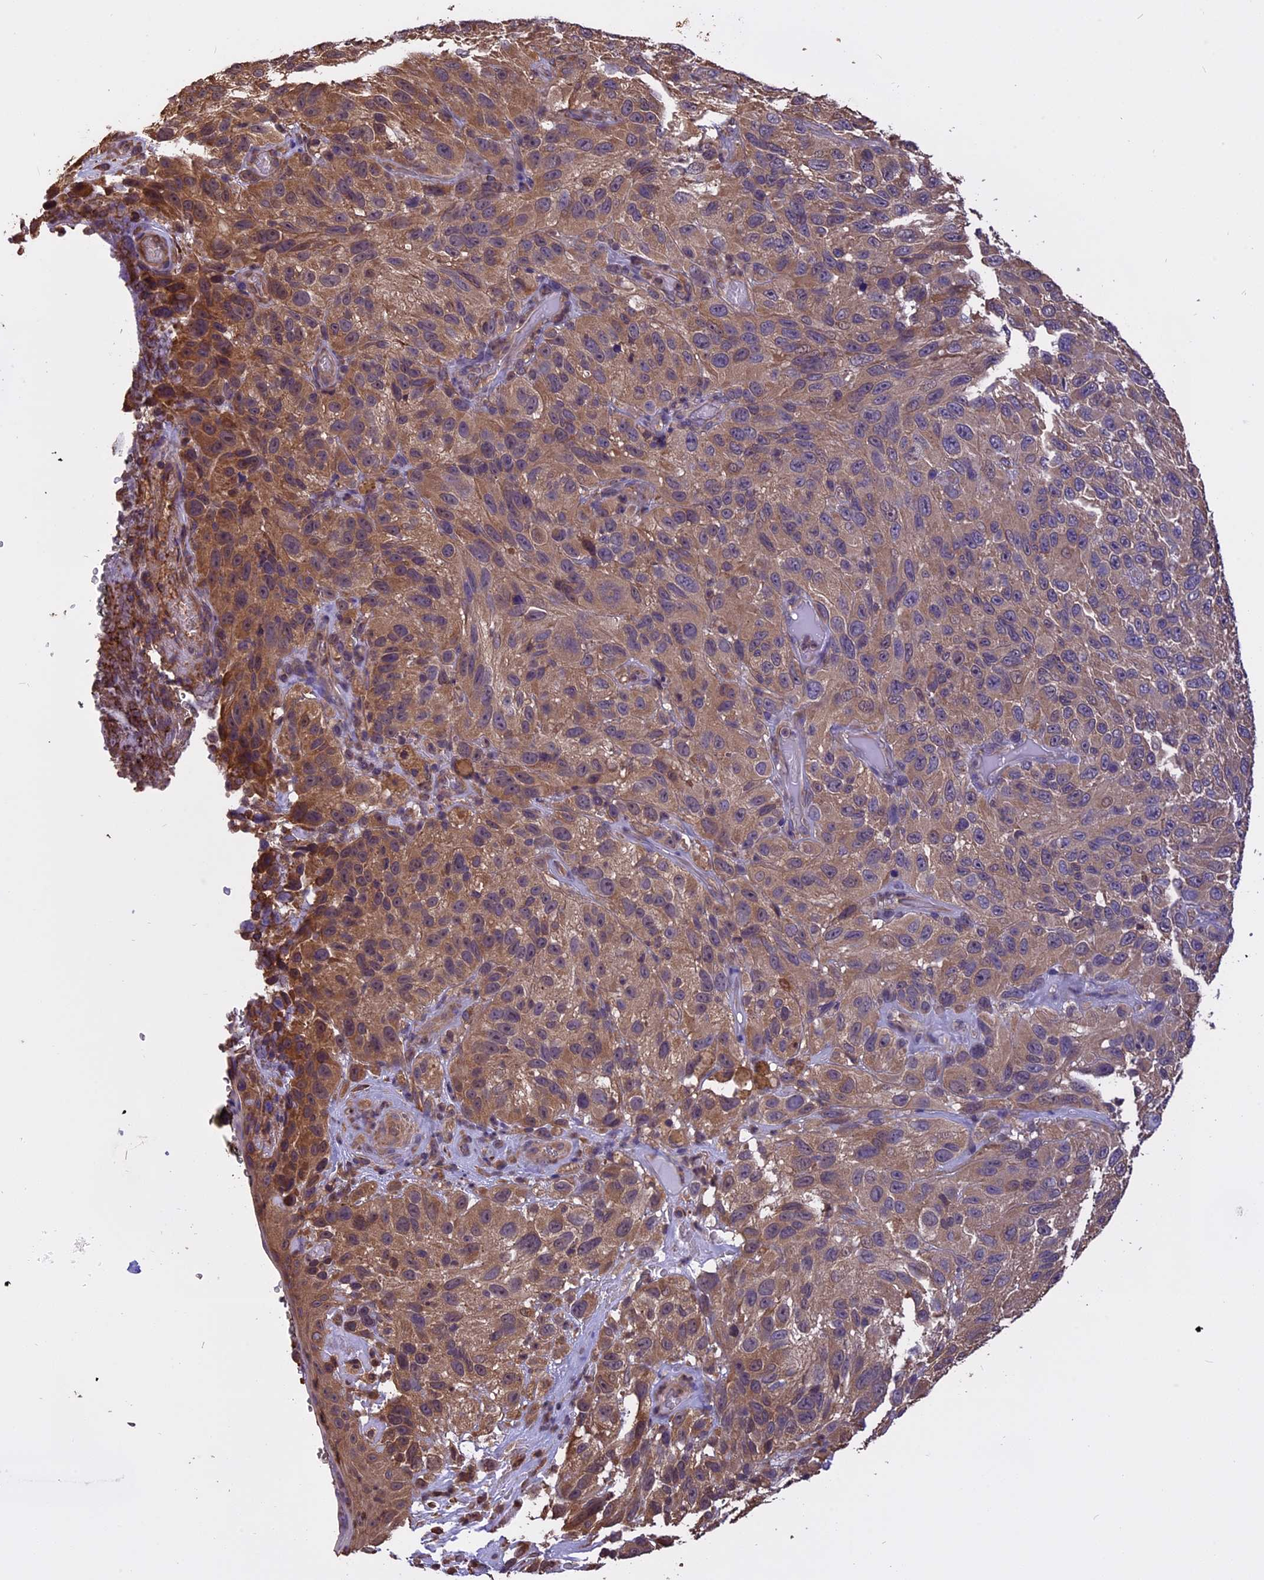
{"staining": {"intensity": "moderate", "quantity": ">75%", "location": "cytoplasmic/membranous"}, "tissue": "melanoma", "cell_type": "Tumor cells", "image_type": "cancer", "snomed": [{"axis": "morphology", "description": "Malignant melanoma, NOS"}, {"axis": "topography", "description": "Skin"}], "caption": "High-magnification brightfield microscopy of malignant melanoma stained with DAB (3,3'-diaminobenzidine) (brown) and counterstained with hematoxylin (blue). tumor cells exhibit moderate cytoplasmic/membranous expression is appreciated in about>75% of cells.", "gene": "CHMP2A", "patient": {"sex": "female", "age": 96}}